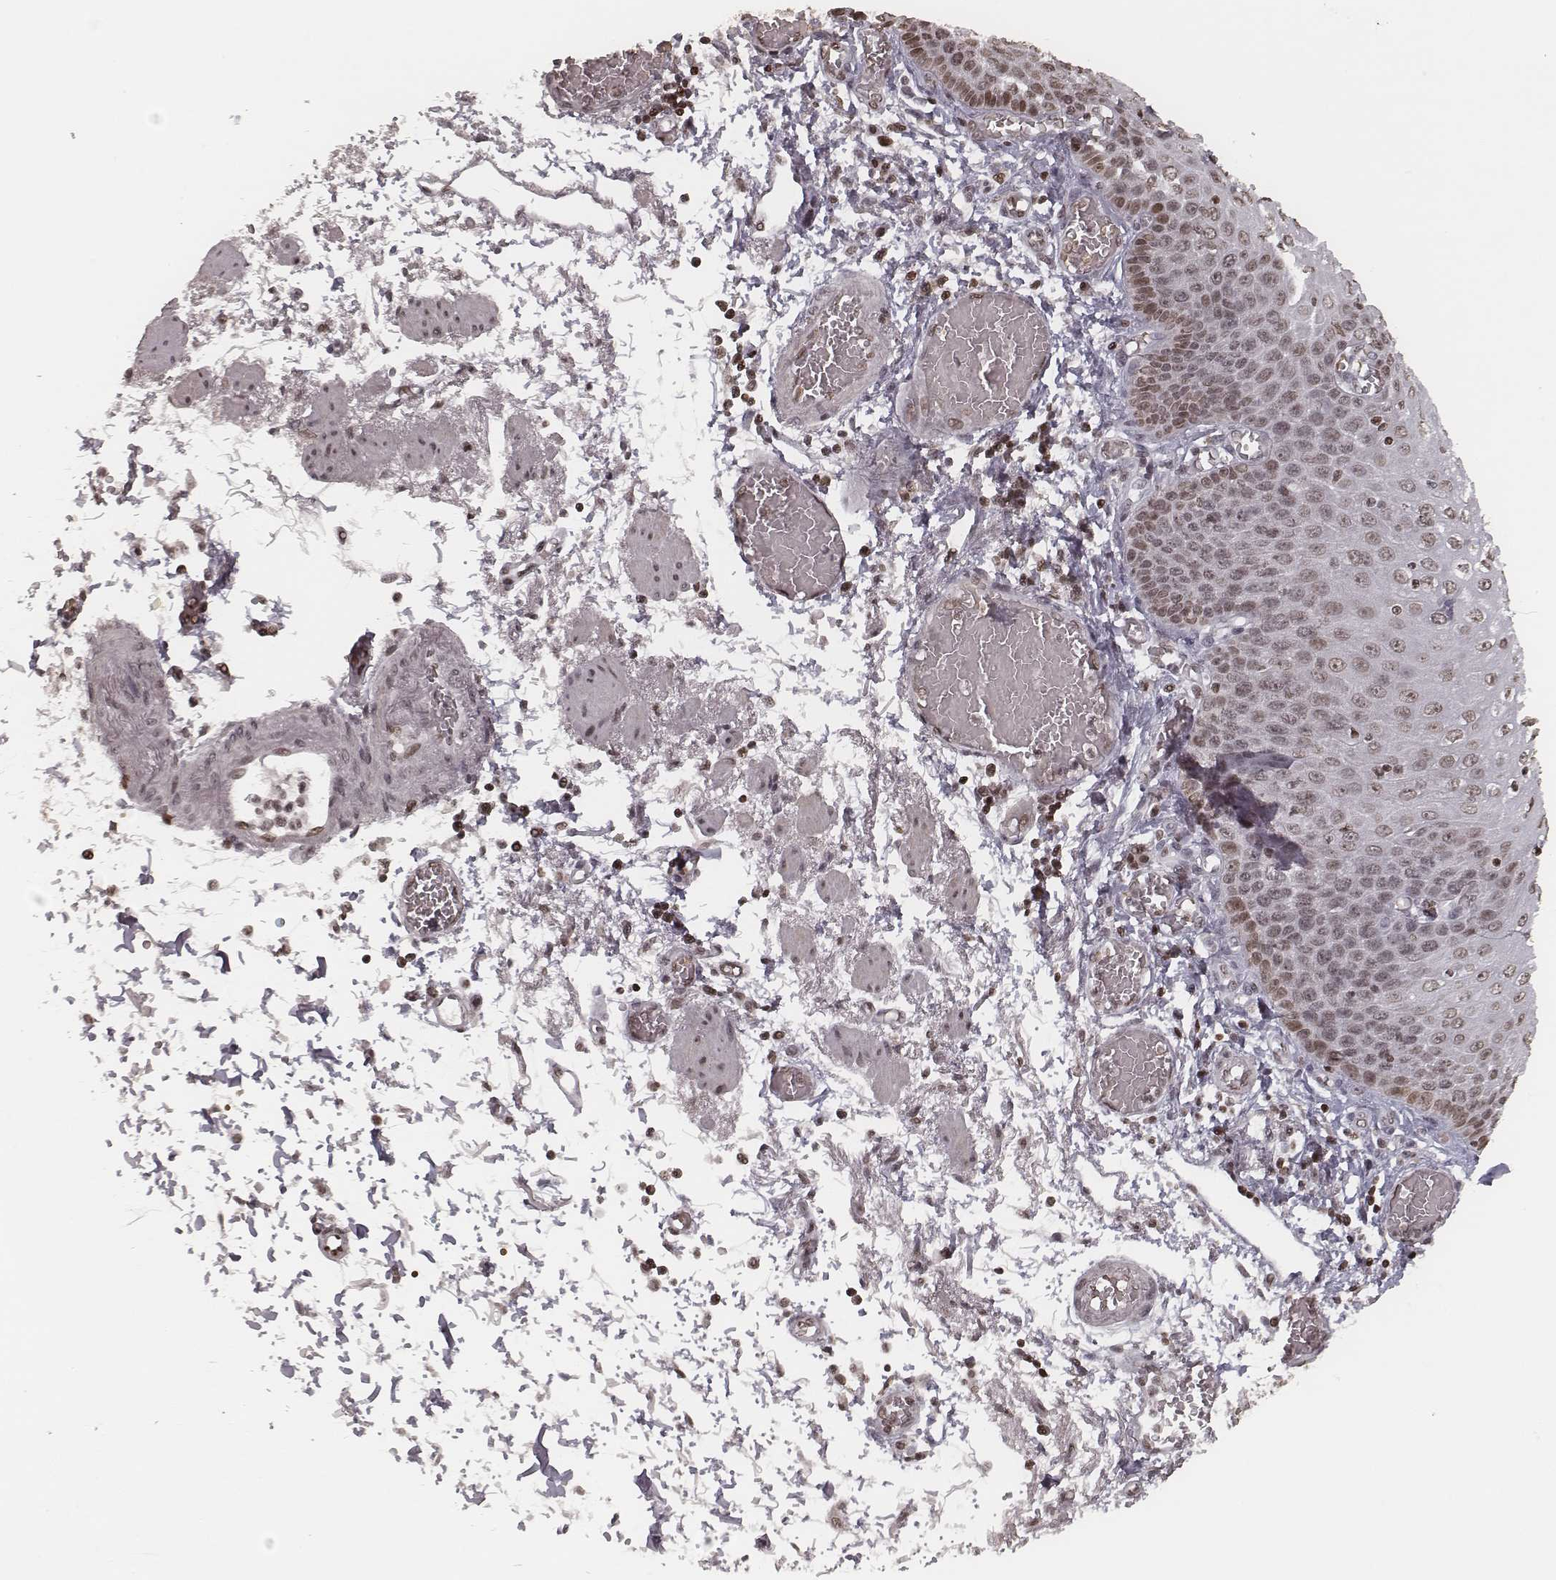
{"staining": {"intensity": "weak", "quantity": ">75%", "location": "nuclear"}, "tissue": "esophagus", "cell_type": "Squamous epithelial cells", "image_type": "normal", "snomed": [{"axis": "morphology", "description": "Normal tissue, NOS"}, {"axis": "morphology", "description": "Adenocarcinoma, NOS"}, {"axis": "topography", "description": "Esophagus"}], "caption": "Immunohistochemical staining of benign esophagus reveals weak nuclear protein expression in about >75% of squamous epithelial cells.", "gene": "HMGA2", "patient": {"sex": "male", "age": 81}}